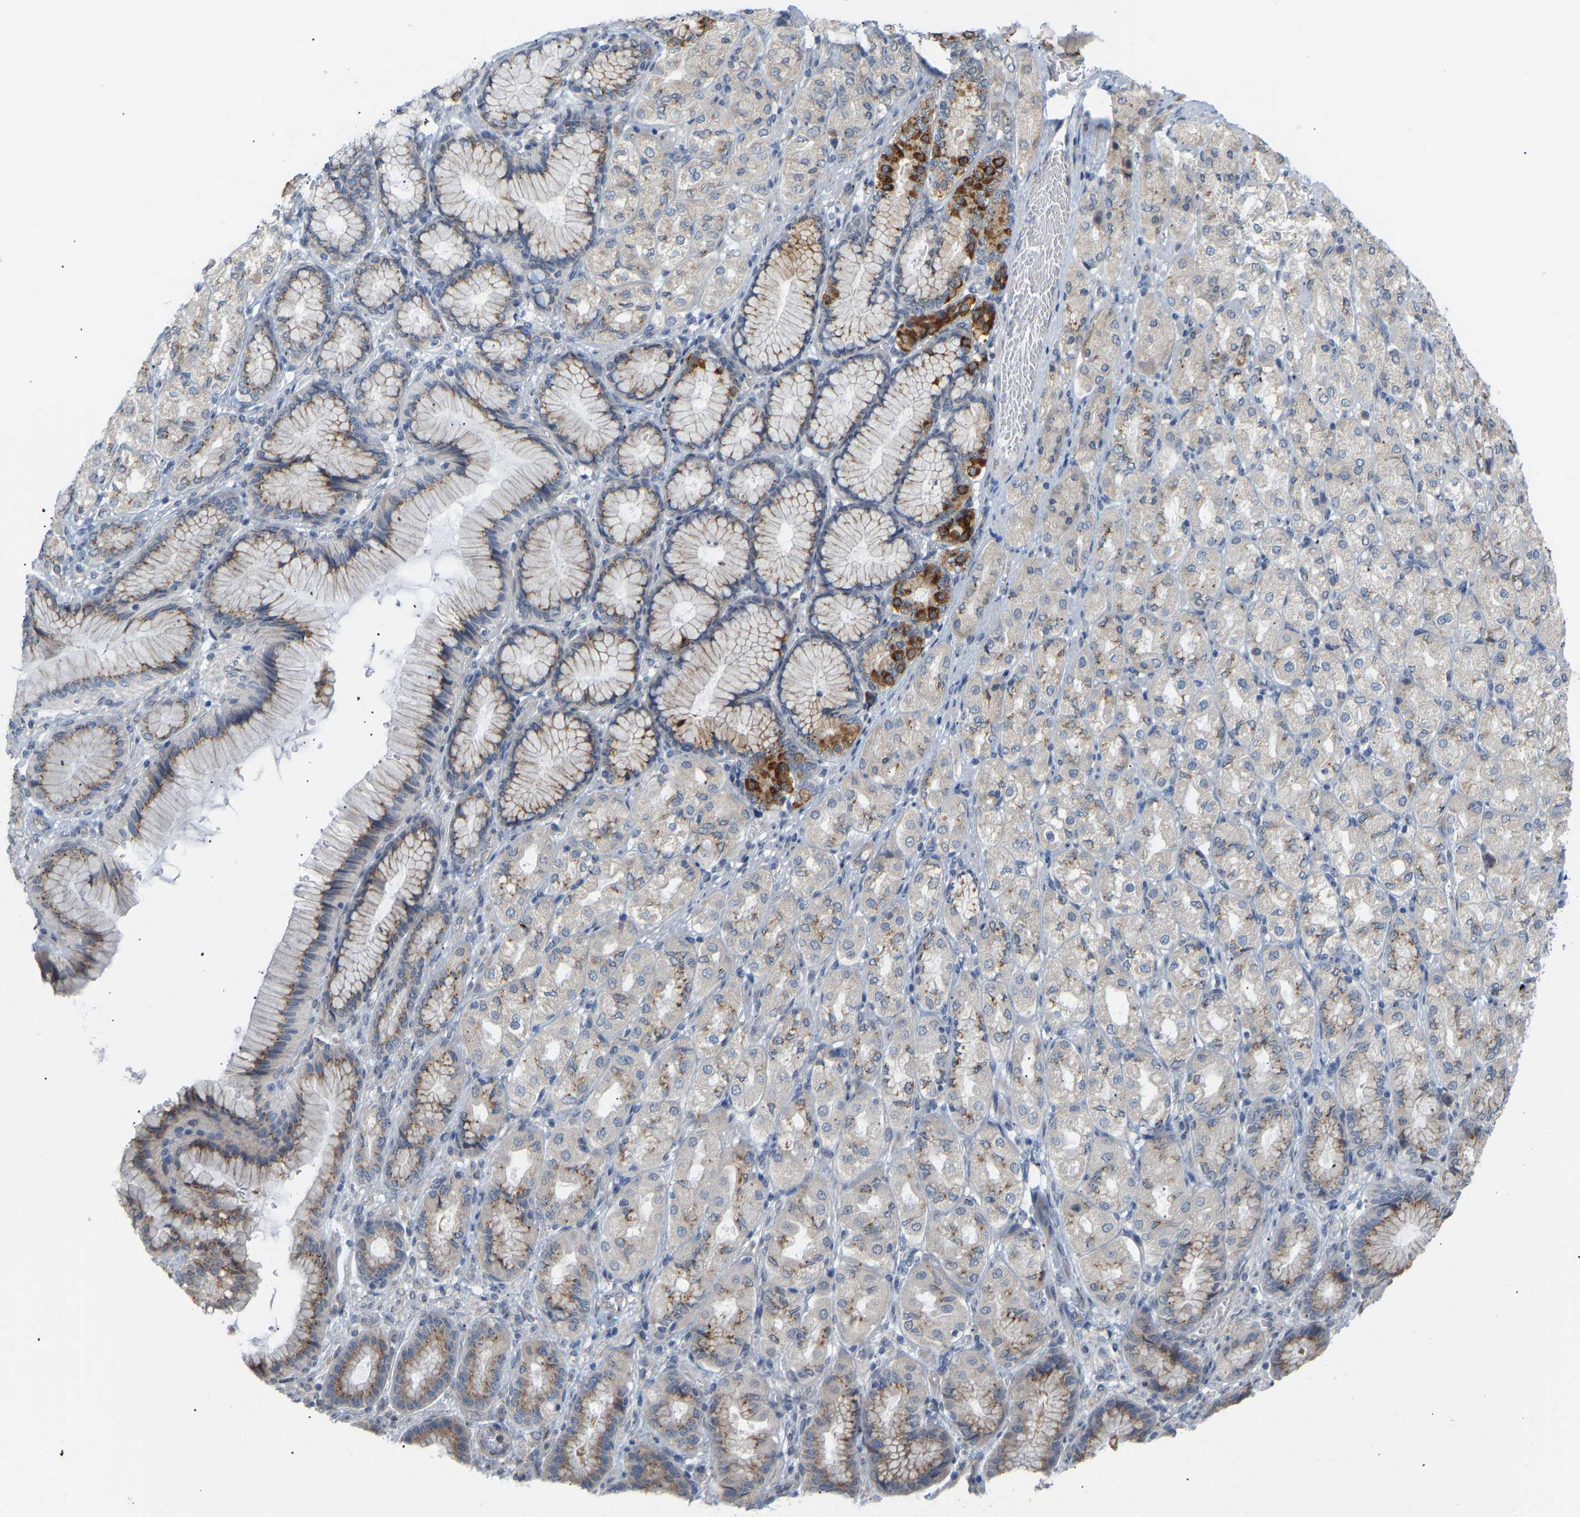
{"staining": {"intensity": "moderate", "quantity": "<25%", "location": "cytoplasmic/membranous"}, "tissue": "stomach cancer", "cell_type": "Tumor cells", "image_type": "cancer", "snomed": [{"axis": "morphology", "description": "Adenocarcinoma, NOS"}, {"axis": "topography", "description": "Stomach"}], "caption": "Immunohistochemical staining of human adenocarcinoma (stomach) demonstrates low levels of moderate cytoplasmic/membranous protein positivity in about <25% of tumor cells. (DAB IHC, brown staining for protein, blue staining for nuclei).", "gene": "BEND3", "patient": {"sex": "female", "age": 65}}